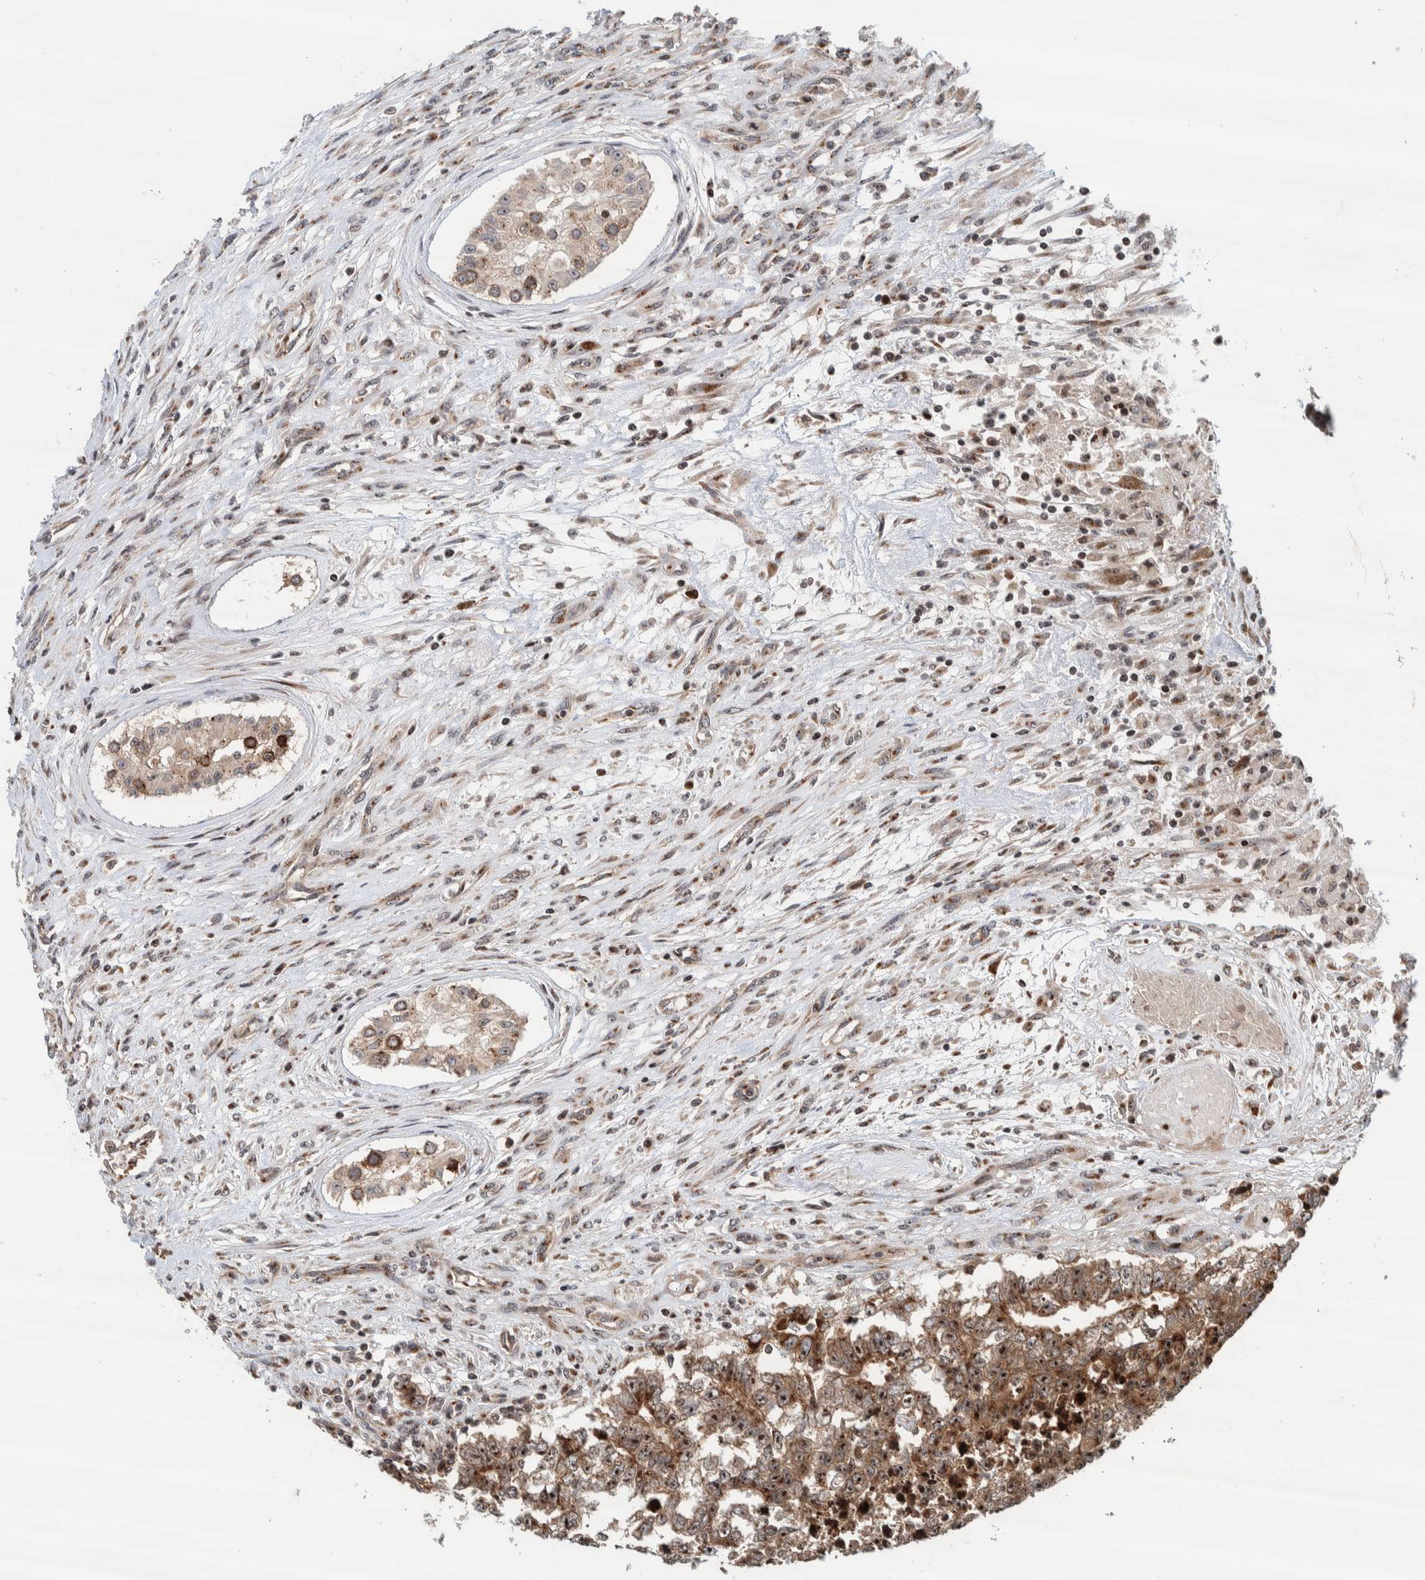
{"staining": {"intensity": "moderate", "quantity": ">75%", "location": "cytoplasmic/membranous"}, "tissue": "testis cancer", "cell_type": "Tumor cells", "image_type": "cancer", "snomed": [{"axis": "morphology", "description": "Carcinoma, Embryonal, NOS"}, {"axis": "topography", "description": "Testis"}], "caption": "Immunohistochemical staining of testis embryonal carcinoma exhibits medium levels of moderate cytoplasmic/membranous protein staining in approximately >75% of tumor cells.", "gene": "CCDC182", "patient": {"sex": "male", "age": 25}}